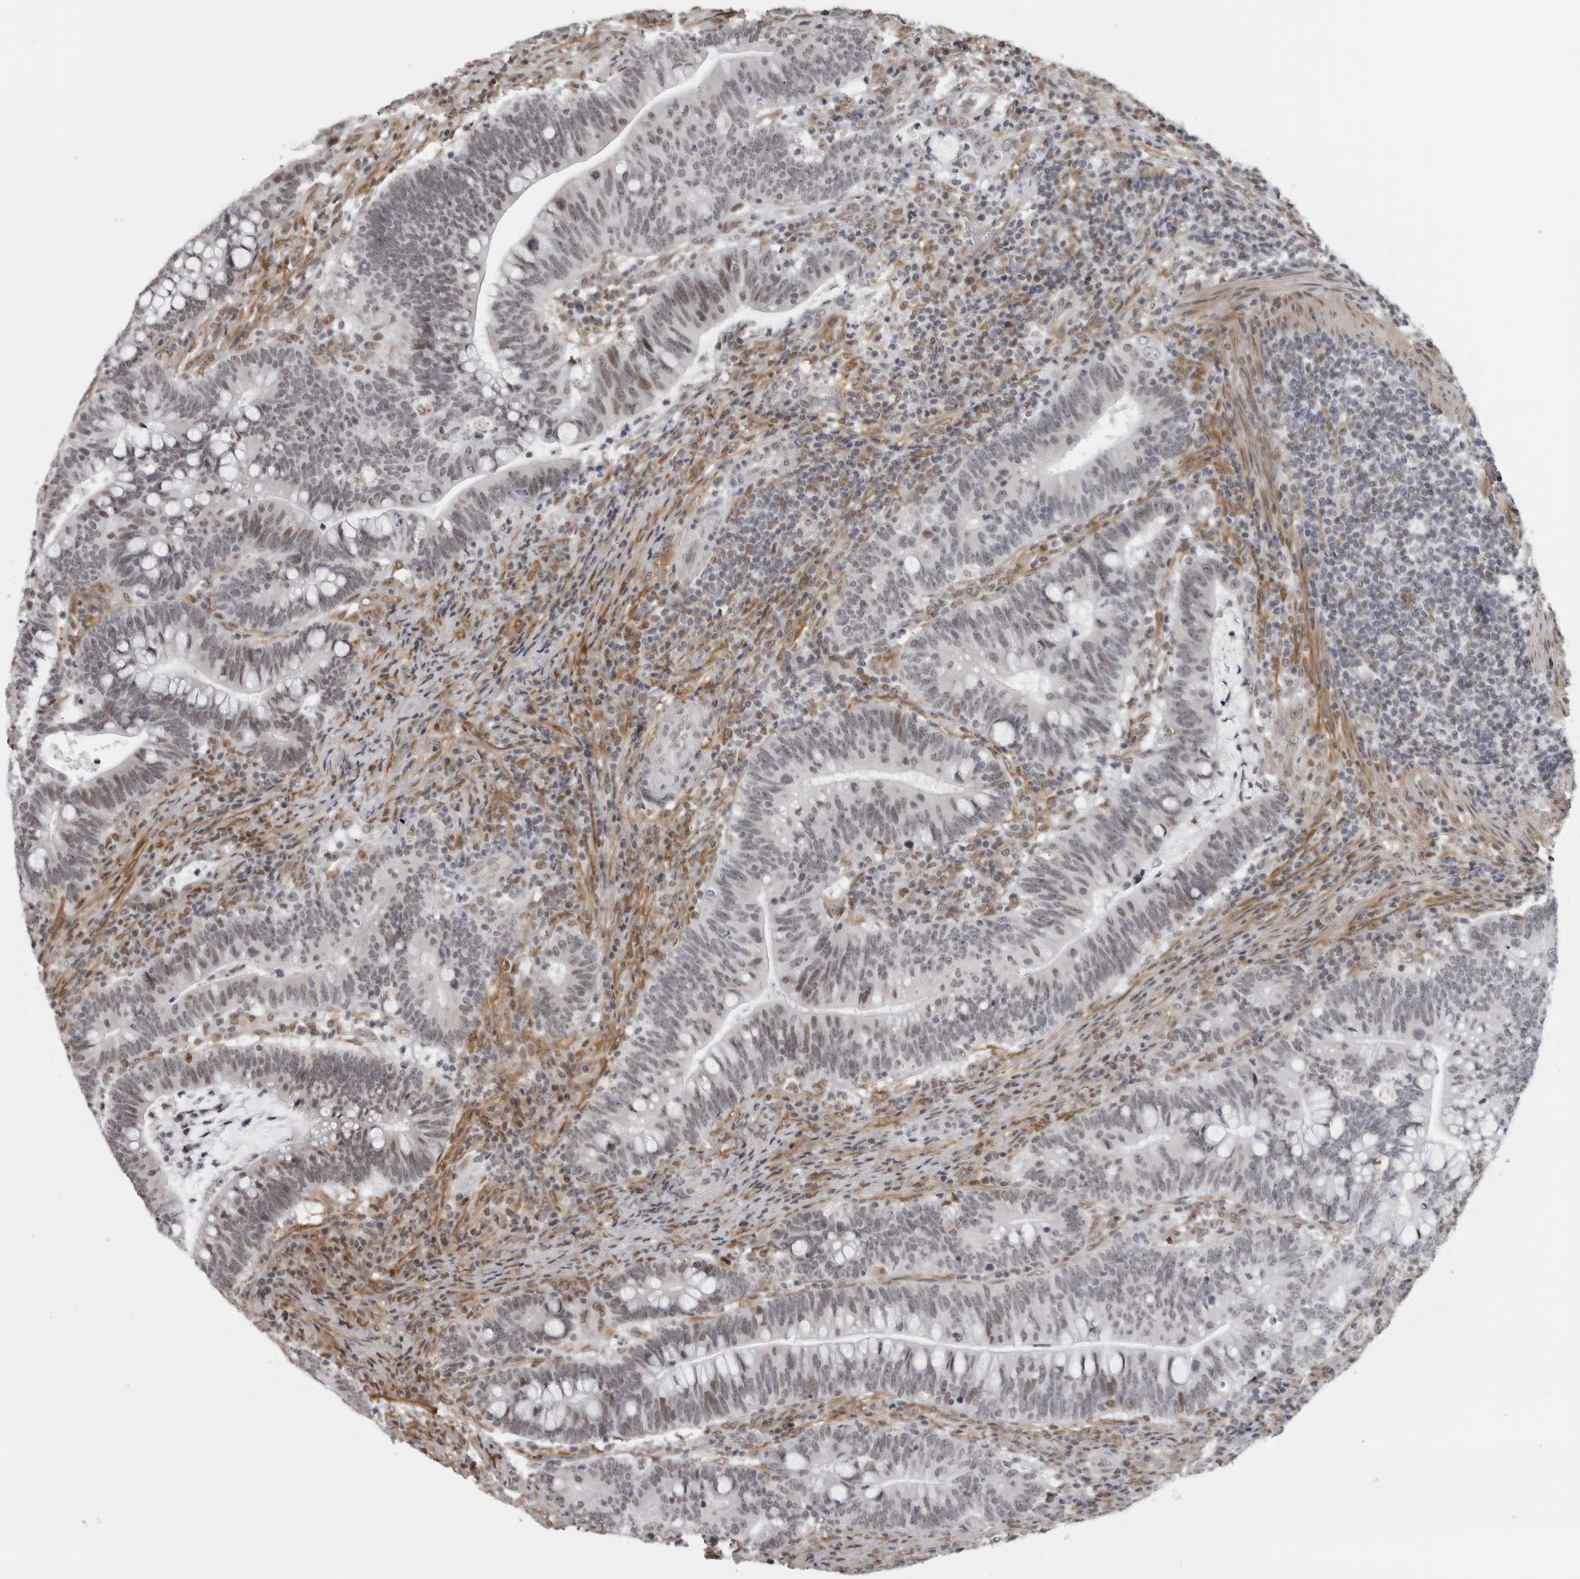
{"staining": {"intensity": "weak", "quantity": "25%-75%", "location": "nuclear"}, "tissue": "colorectal cancer", "cell_type": "Tumor cells", "image_type": "cancer", "snomed": [{"axis": "morphology", "description": "Adenocarcinoma, NOS"}, {"axis": "topography", "description": "Colon"}], "caption": "Approximately 25%-75% of tumor cells in human colorectal cancer demonstrate weak nuclear protein positivity as visualized by brown immunohistochemical staining.", "gene": "MAF", "patient": {"sex": "female", "age": 66}}